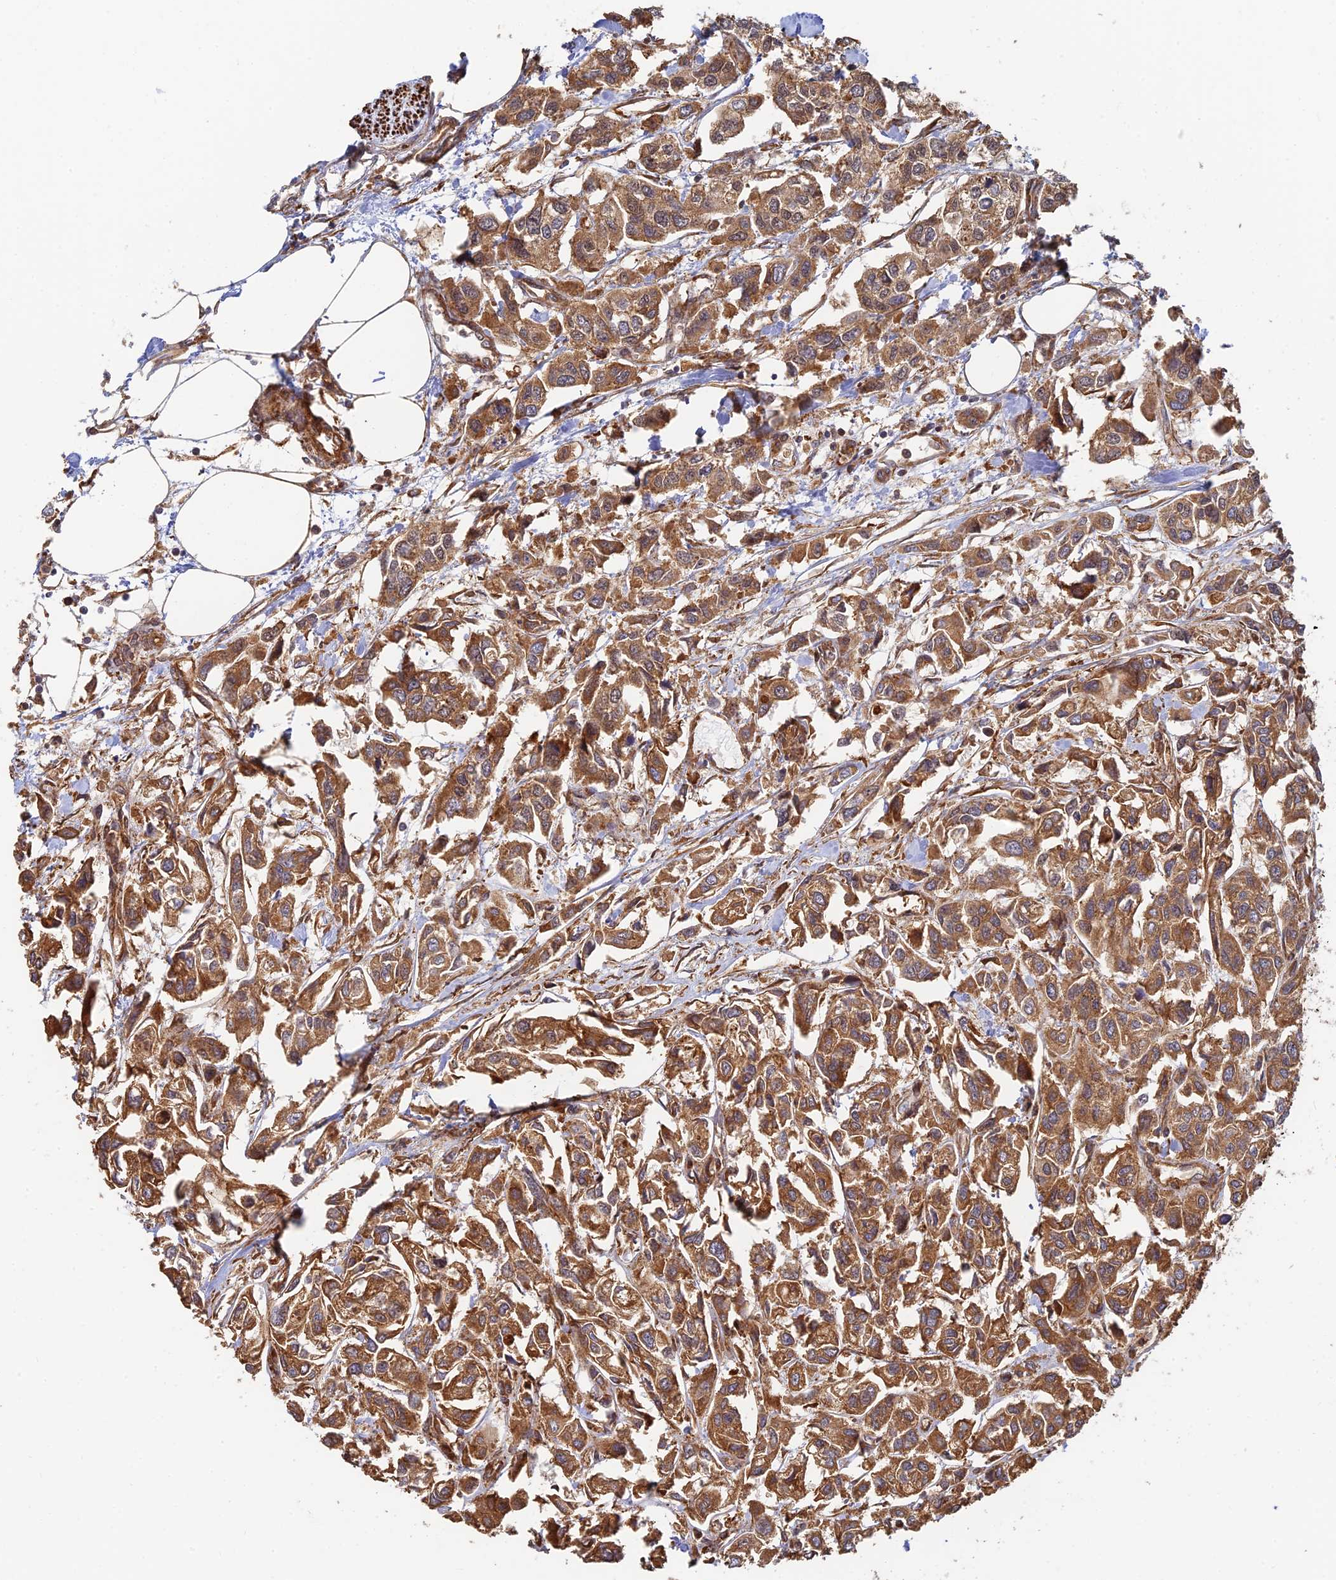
{"staining": {"intensity": "moderate", "quantity": ">75%", "location": "cytoplasmic/membranous"}, "tissue": "urothelial cancer", "cell_type": "Tumor cells", "image_type": "cancer", "snomed": [{"axis": "morphology", "description": "Urothelial carcinoma, High grade"}, {"axis": "topography", "description": "Urinary bladder"}], "caption": "High-grade urothelial carcinoma stained for a protein (brown) shows moderate cytoplasmic/membranous positive staining in about >75% of tumor cells.", "gene": "WBP11", "patient": {"sex": "male", "age": 67}}